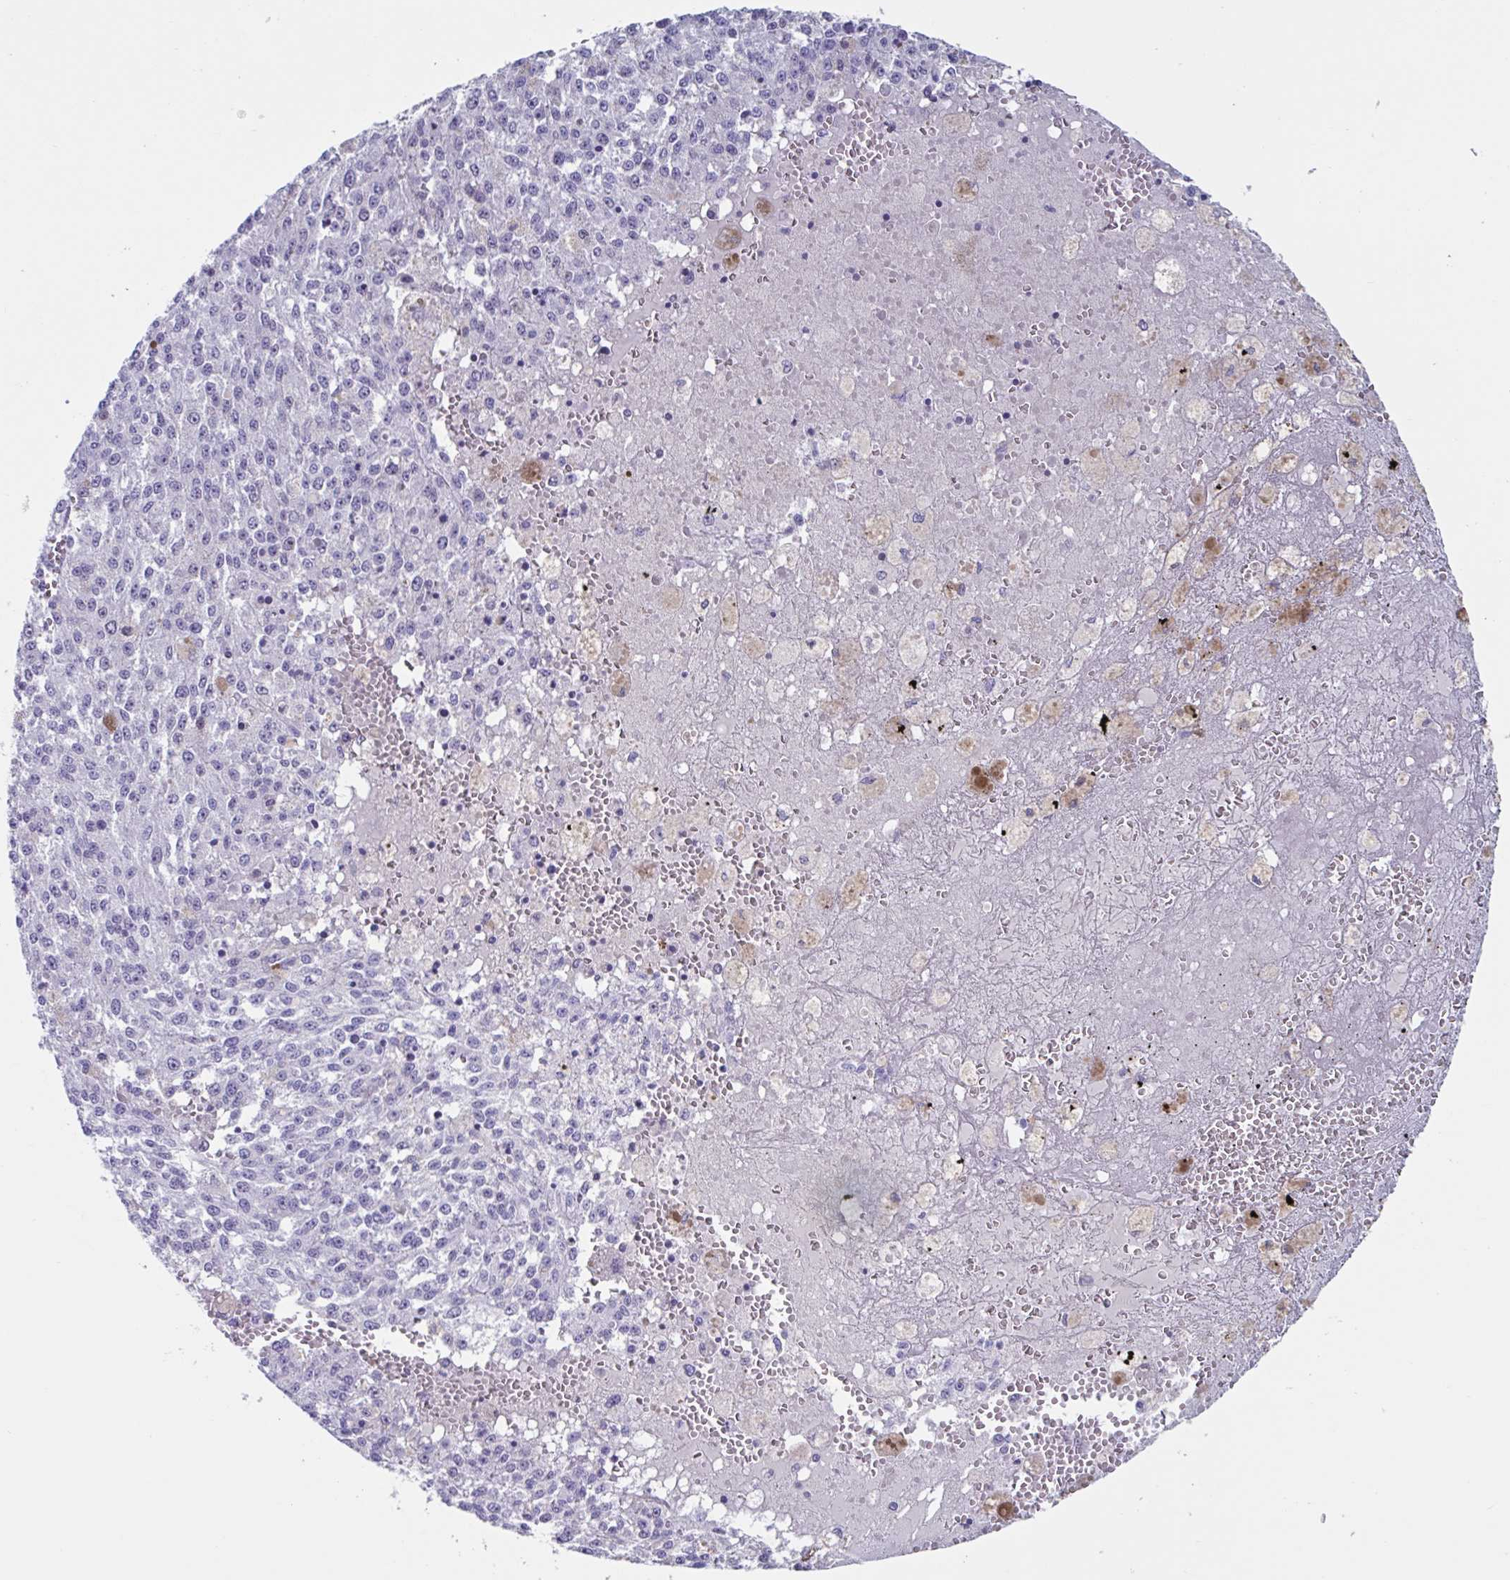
{"staining": {"intensity": "negative", "quantity": "none", "location": "none"}, "tissue": "melanoma", "cell_type": "Tumor cells", "image_type": "cancer", "snomed": [{"axis": "morphology", "description": "Malignant melanoma, Metastatic site"}, {"axis": "topography", "description": "Lymph node"}], "caption": "DAB (3,3'-diaminobenzidine) immunohistochemical staining of human malignant melanoma (metastatic site) reveals no significant expression in tumor cells. (Brightfield microscopy of DAB (3,3'-diaminobenzidine) IHC at high magnification).", "gene": "USP35", "patient": {"sex": "female", "age": 64}}